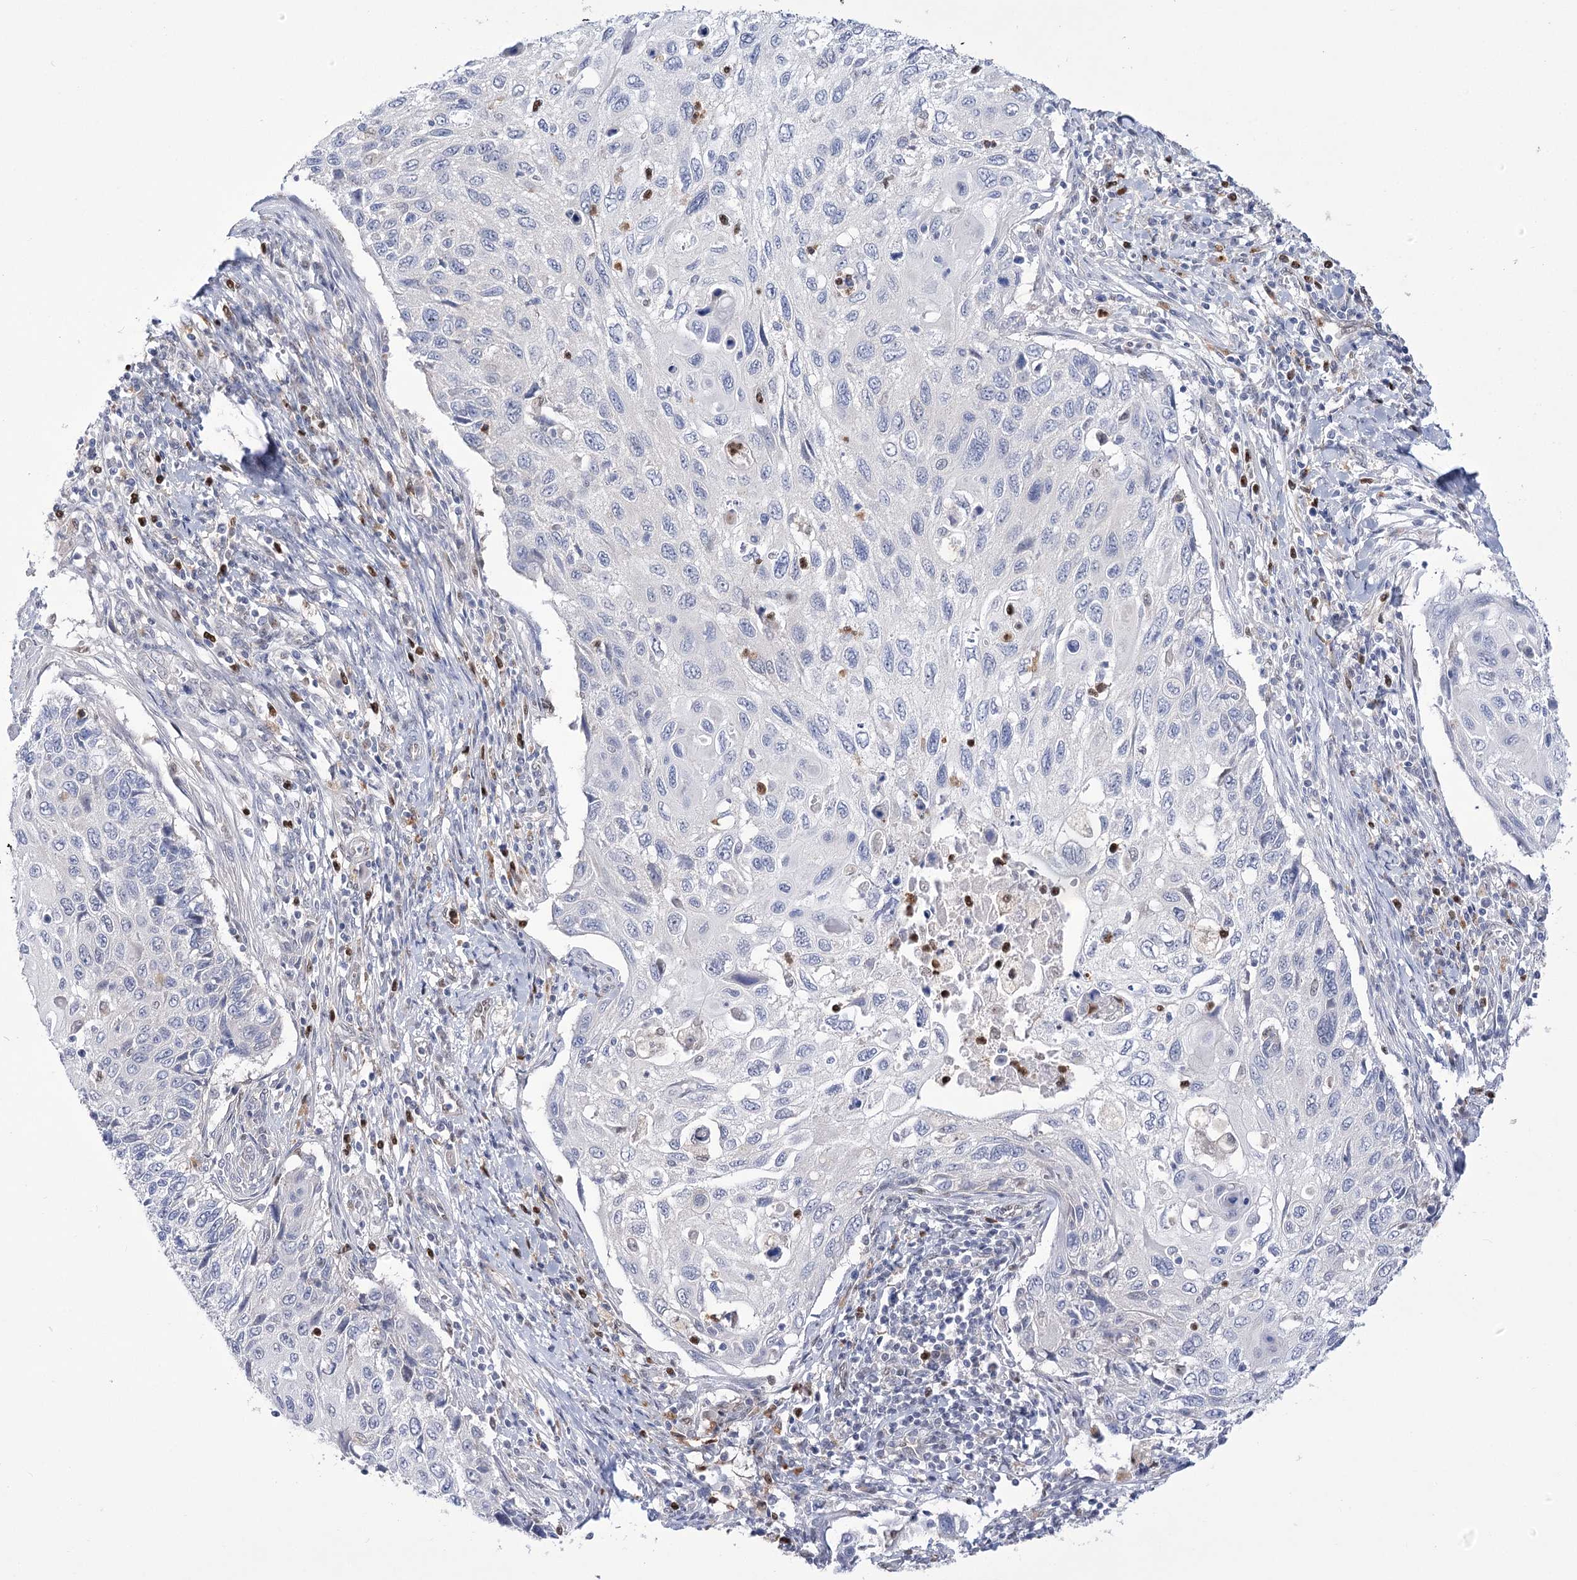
{"staining": {"intensity": "negative", "quantity": "none", "location": "none"}, "tissue": "cervical cancer", "cell_type": "Tumor cells", "image_type": "cancer", "snomed": [{"axis": "morphology", "description": "Squamous cell carcinoma, NOS"}, {"axis": "topography", "description": "Cervix"}], "caption": "Cervical squamous cell carcinoma stained for a protein using IHC demonstrates no positivity tumor cells.", "gene": "SIAE", "patient": {"sex": "female", "age": 70}}